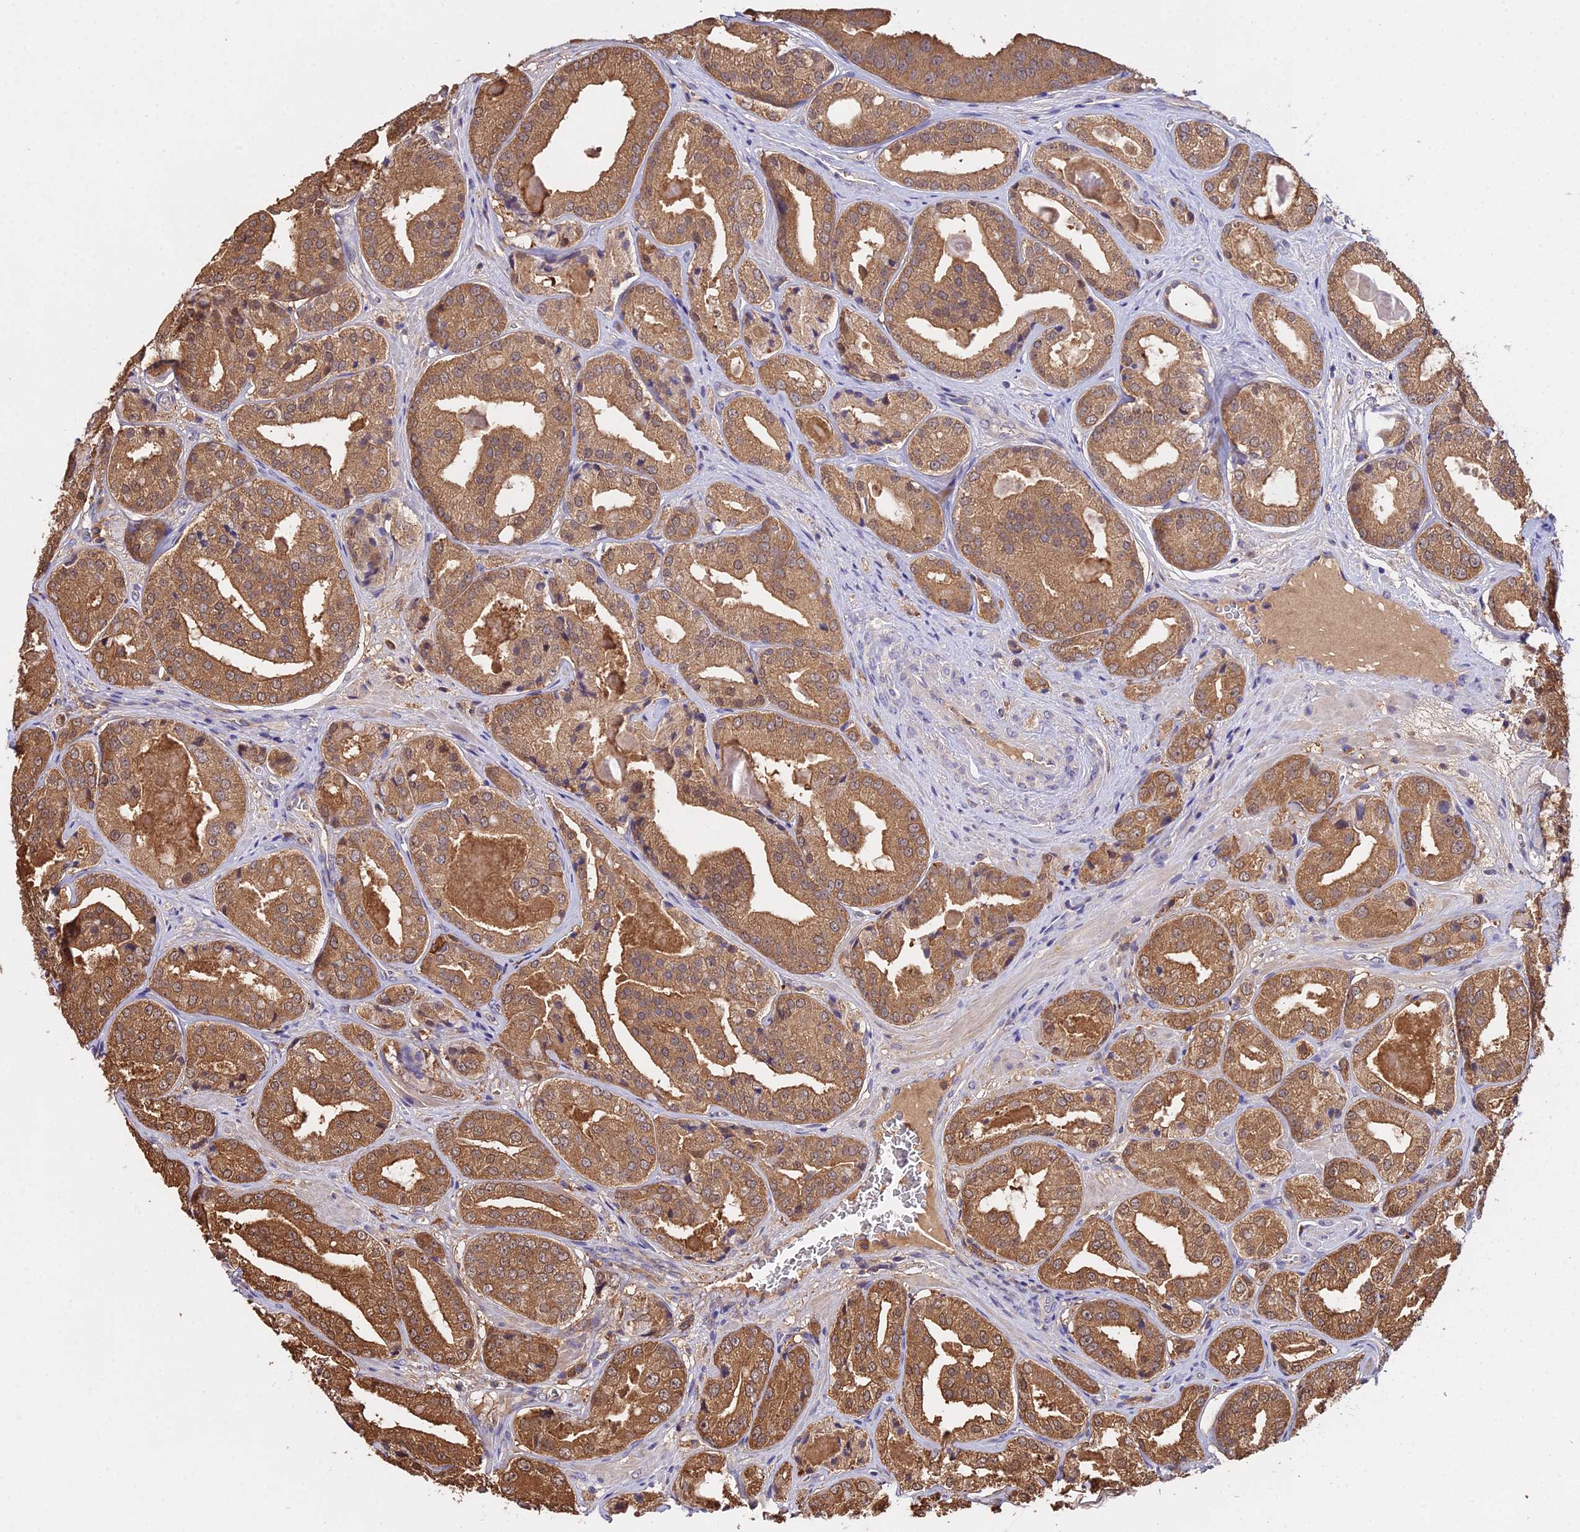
{"staining": {"intensity": "strong", "quantity": ">75%", "location": "cytoplasmic/membranous,nuclear"}, "tissue": "prostate cancer", "cell_type": "Tumor cells", "image_type": "cancer", "snomed": [{"axis": "morphology", "description": "Adenocarcinoma, High grade"}, {"axis": "topography", "description": "Prostate"}], "caption": "Prostate cancer (adenocarcinoma (high-grade)) stained with a protein marker displays strong staining in tumor cells.", "gene": "FBP1", "patient": {"sex": "male", "age": 63}}